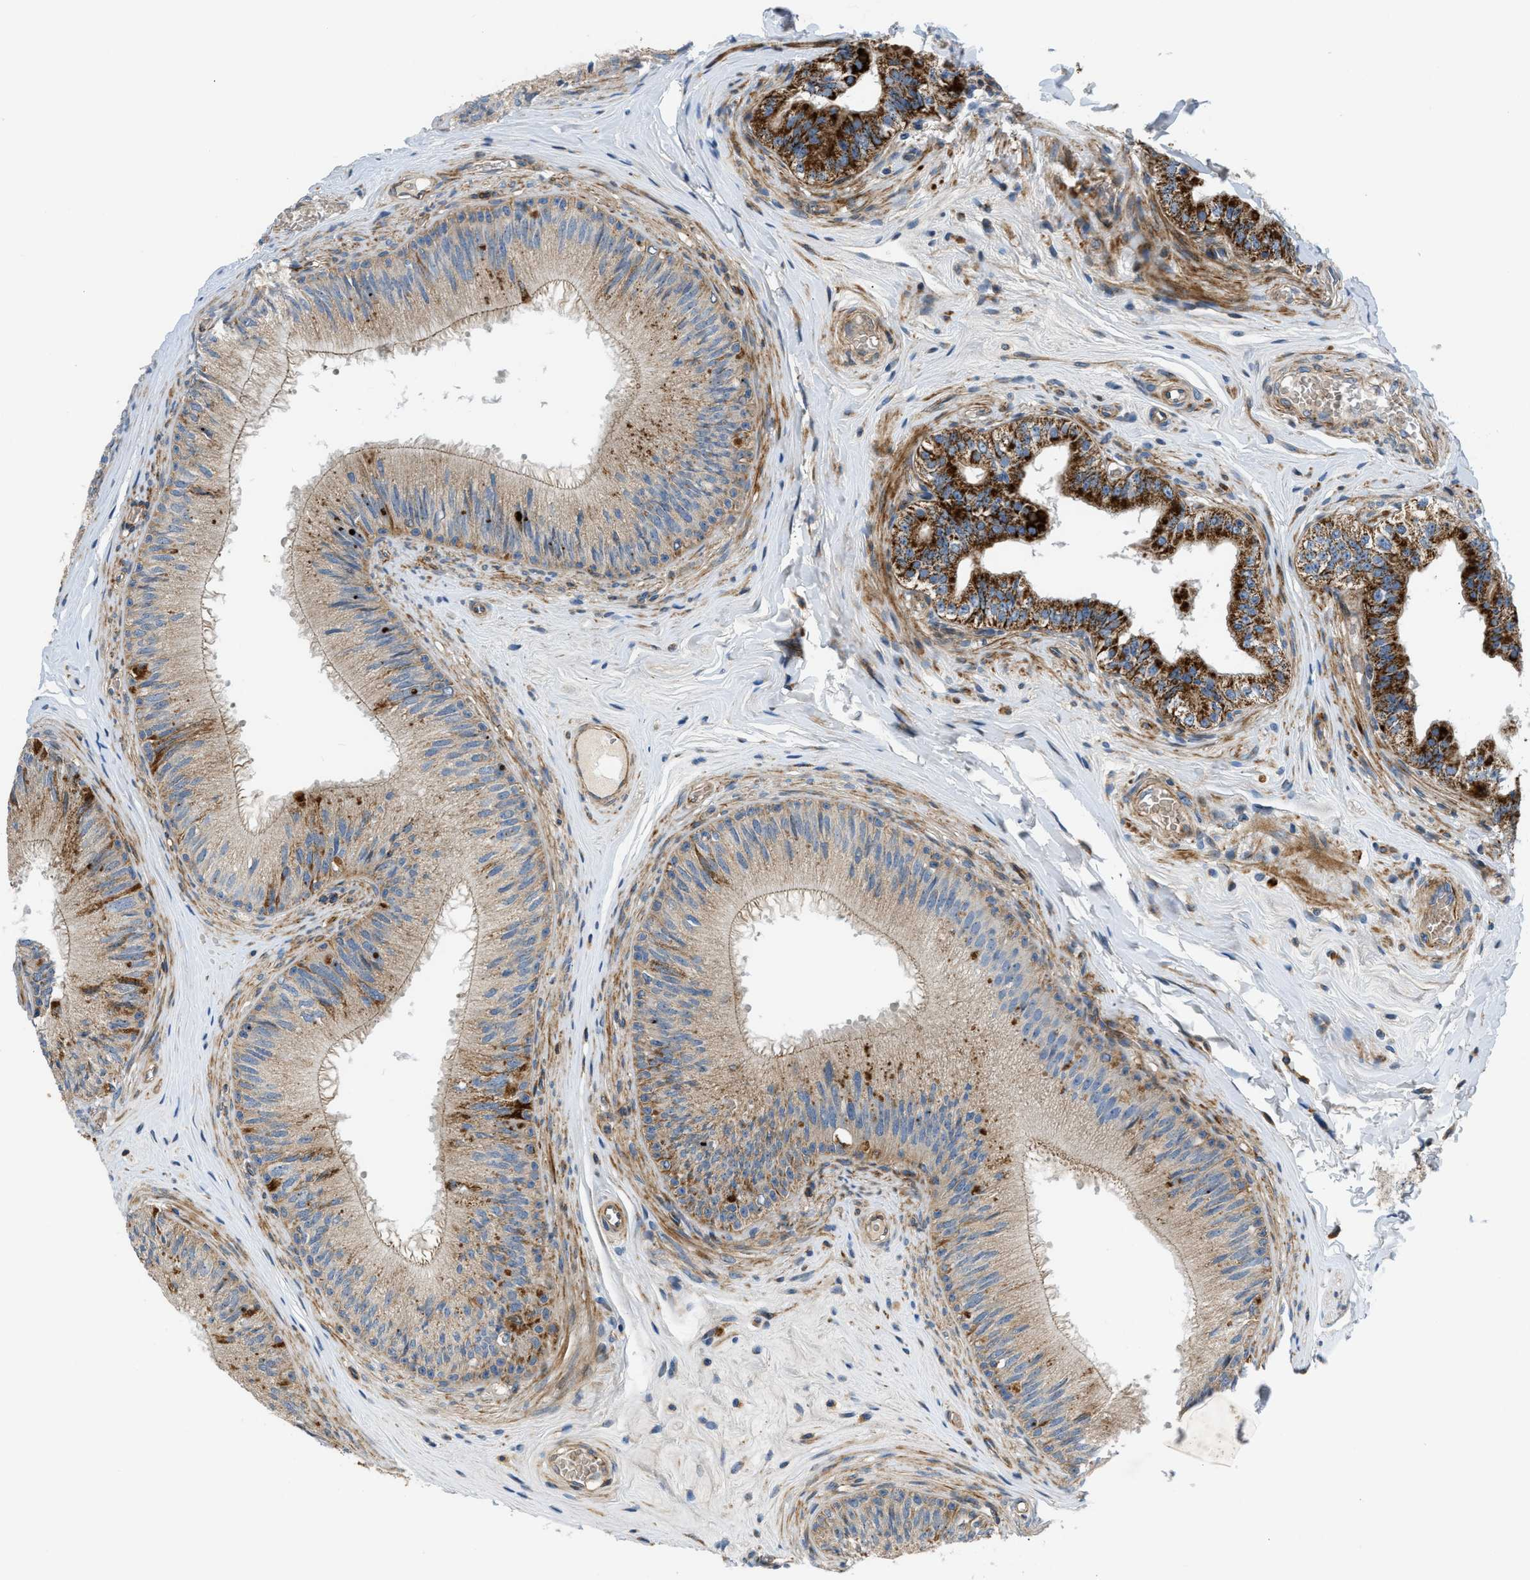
{"staining": {"intensity": "moderate", "quantity": "<25%", "location": "cytoplasmic/membranous"}, "tissue": "epididymis", "cell_type": "Glandular cells", "image_type": "normal", "snomed": [{"axis": "morphology", "description": "Normal tissue, NOS"}, {"axis": "topography", "description": "Testis"}, {"axis": "topography", "description": "Epididymis"}], "caption": "This is an image of IHC staining of benign epididymis, which shows moderate staining in the cytoplasmic/membranous of glandular cells.", "gene": "DHODH", "patient": {"sex": "male", "age": 36}}